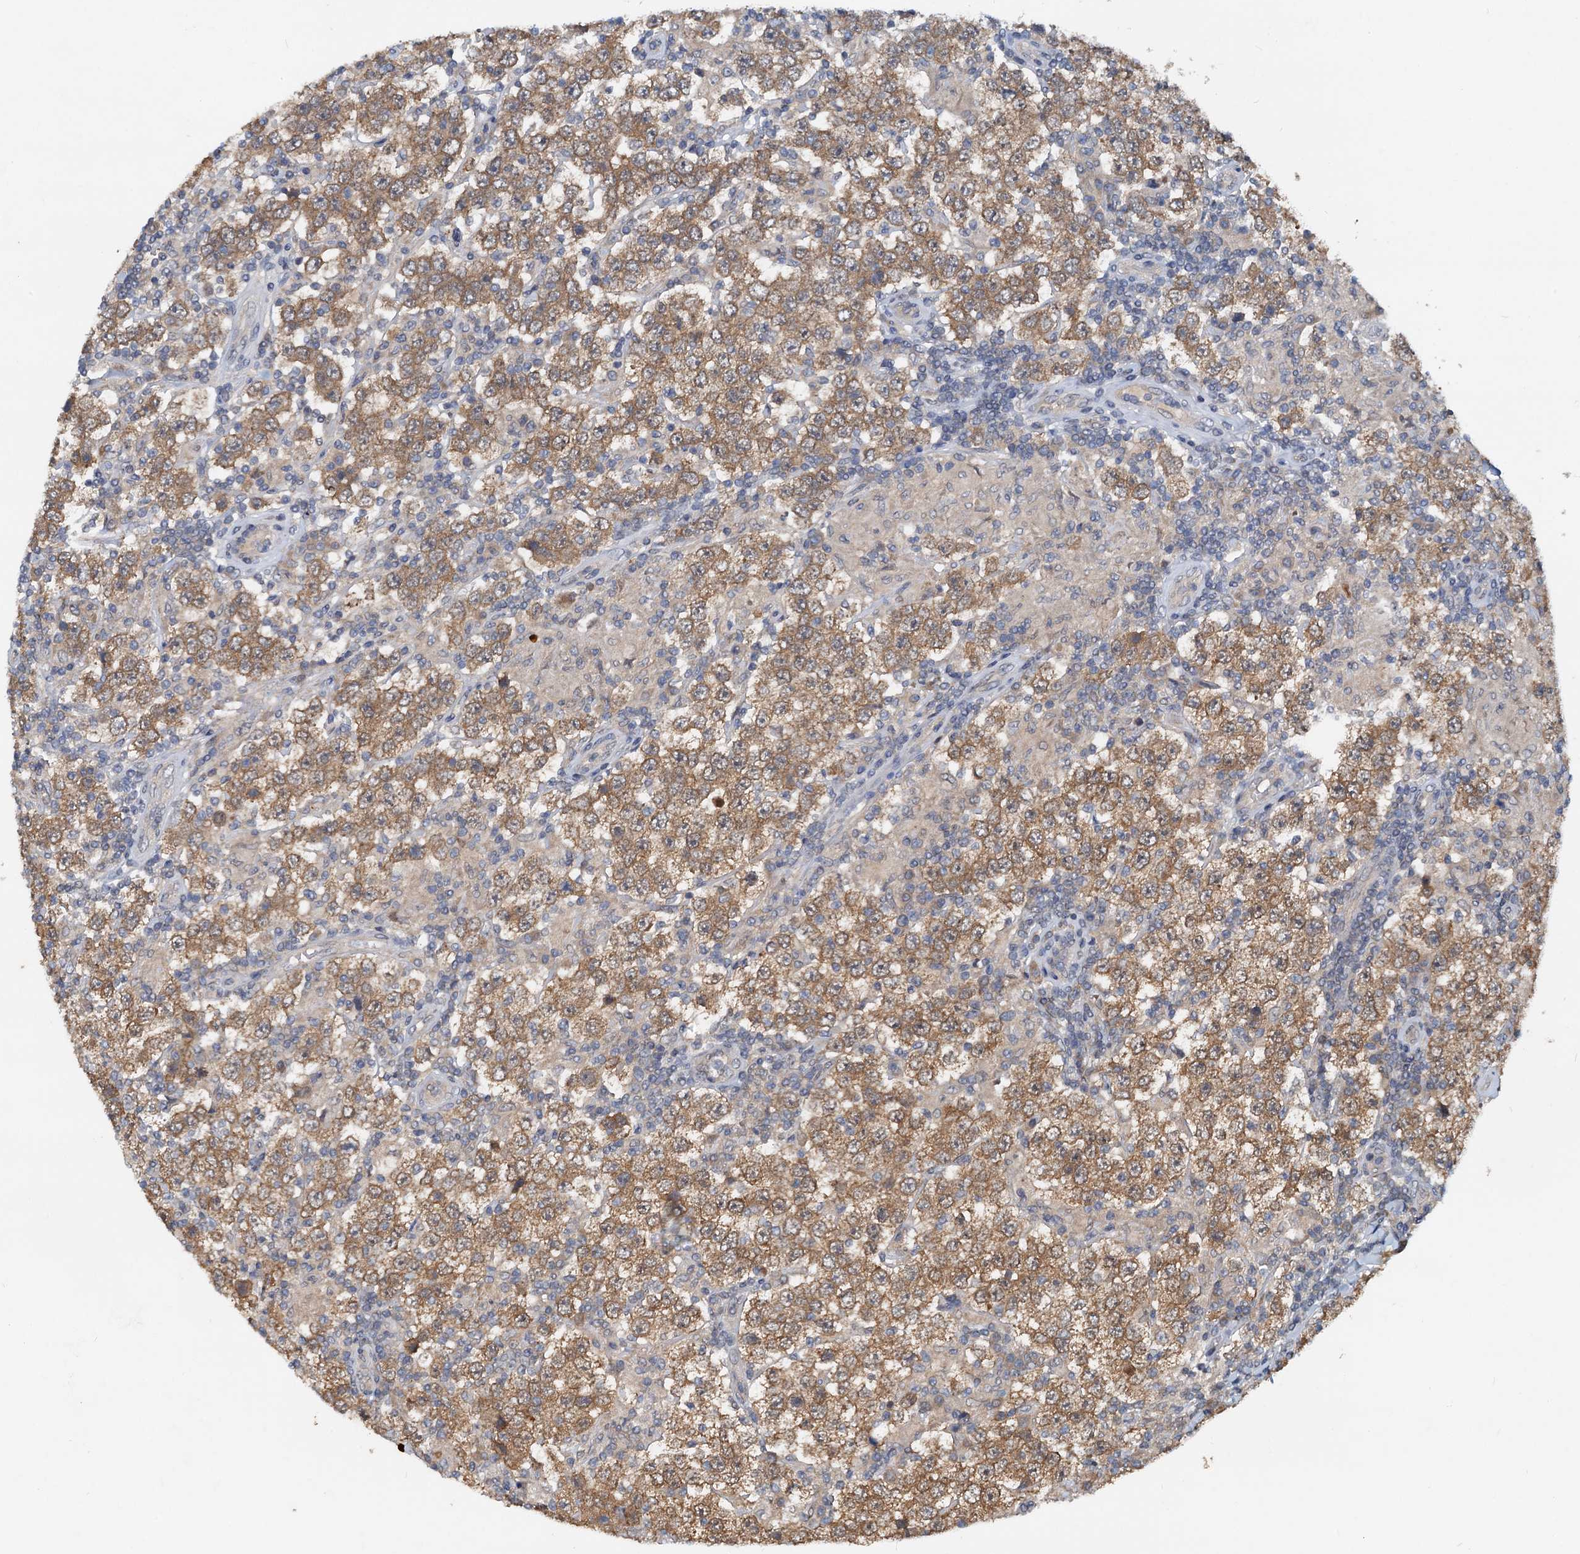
{"staining": {"intensity": "moderate", "quantity": ">75%", "location": "cytoplasmic/membranous"}, "tissue": "testis cancer", "cell_type": "Tumor cells", "image_type": "cancer", "snomed": [{"axis": "morphology", "description": "Normal tissue, NOS"}, {"axis": "morphology", "description": "Urothelial carcinoma, High grade"}, {"axis": "morphology", "description": "Seminoma, NOS"}, {"axis": "morphology", "description": "Carcinoma, Embryonal, NOS"}, {"axis": "topography", "description": "Urinary bladder"}, {"axis": "topography", "description": "Testis"}], "caption": "Brown immunohistochemical staining in testis cancer demonstrates moderate cytoplasmic/membranous positivity in approximately >75% of tumor cells.", "gene": "PTGES3", "patient": {"sex": "male", "age": 41}}